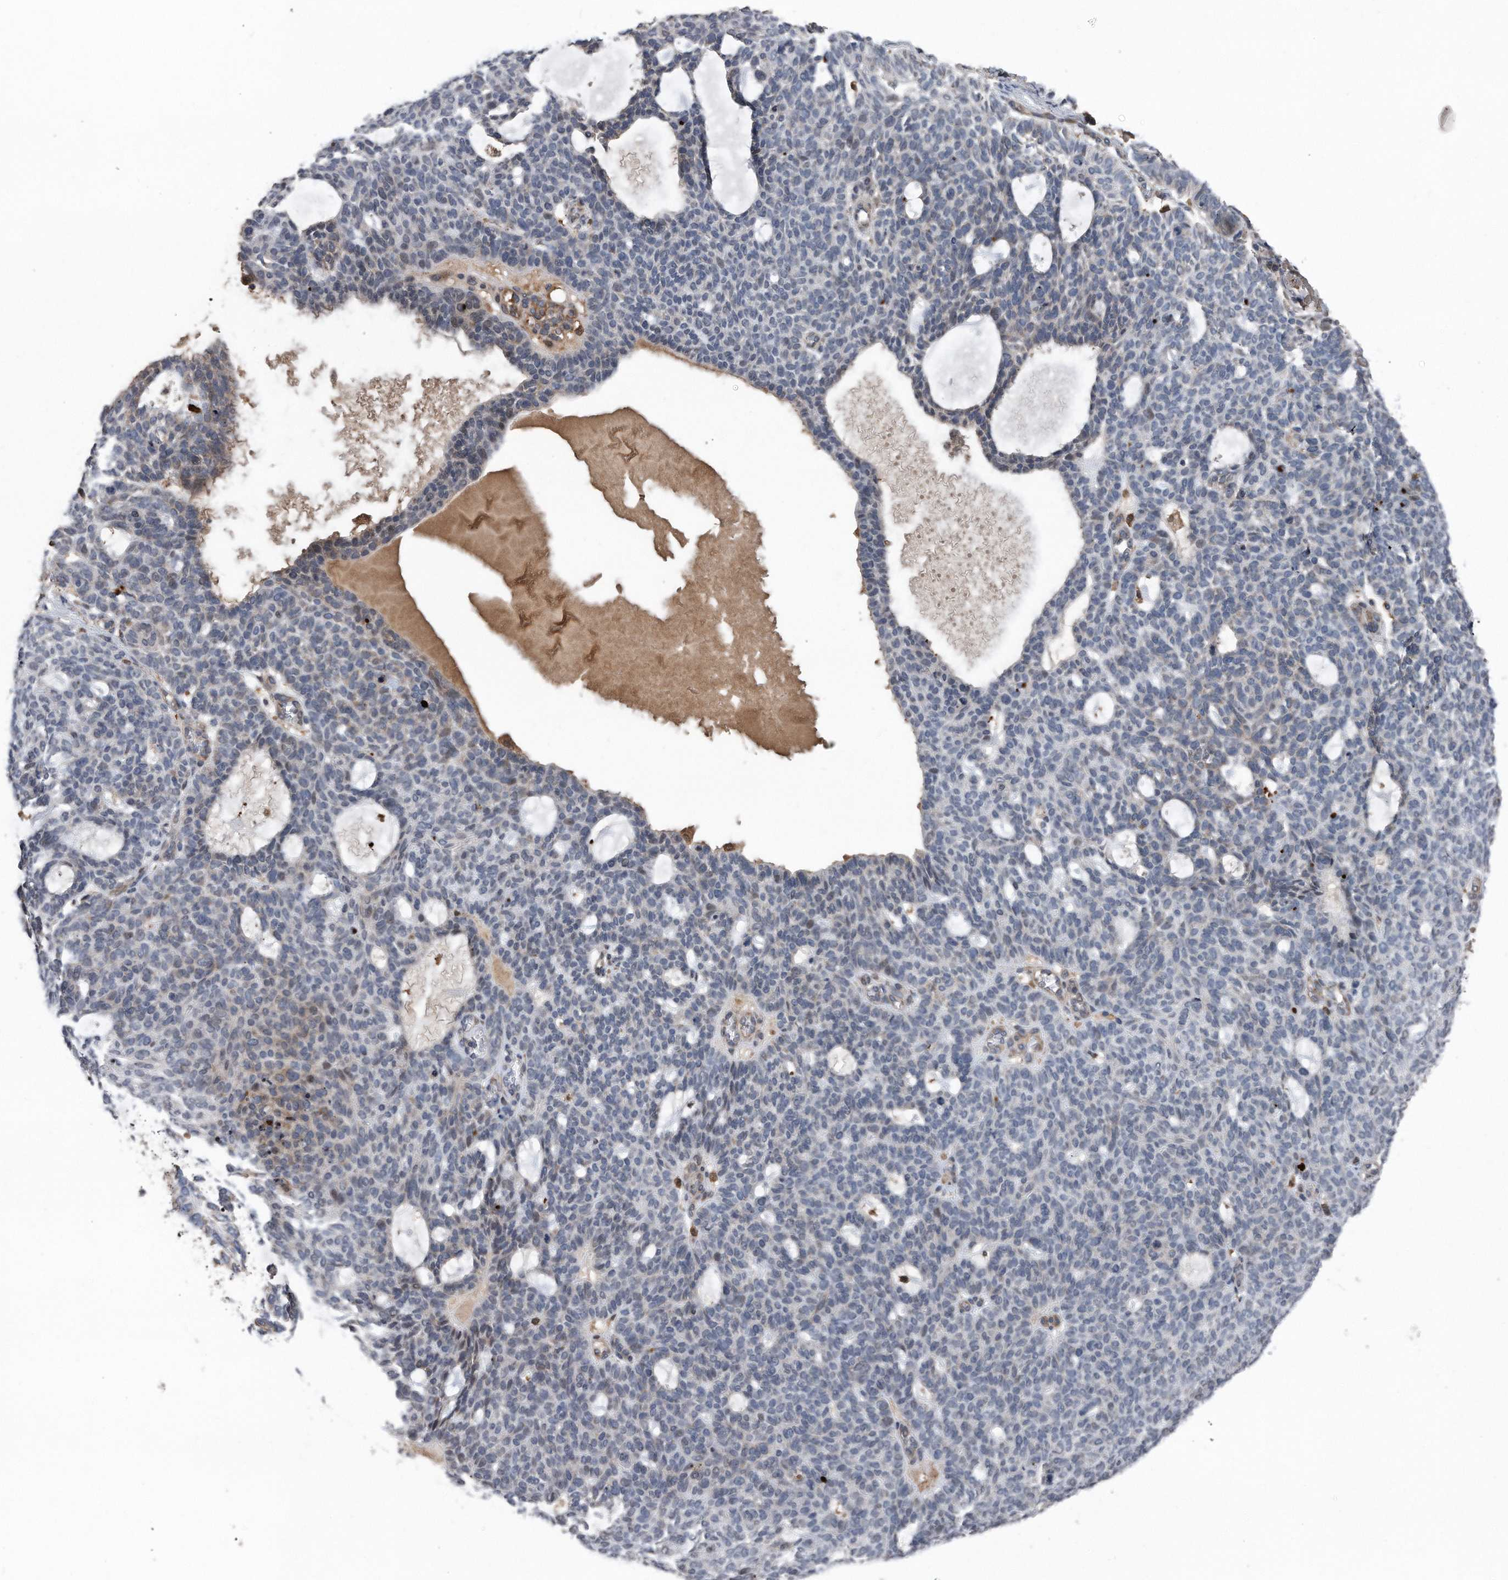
{"staining": {"intensity": "weak", "quantity": "<25%", "location": "cytoplasmic/membranous"}, "tissue": "skin cancer", "cell_type": "Tumor cells", "image_type": "cancer", "snomed": [{"axis": "morphology", "description": "Squamous cell carcinoma, NOS"}, {"axis": "topography", "description": "Skin"}], "caption": "A high-resolution micrograph shows IHC staining of skin cancer, which demonstrates no significant positivity in tumor cells.", "gene": "DST", "patient": {"sex": "female", "age": 90}}